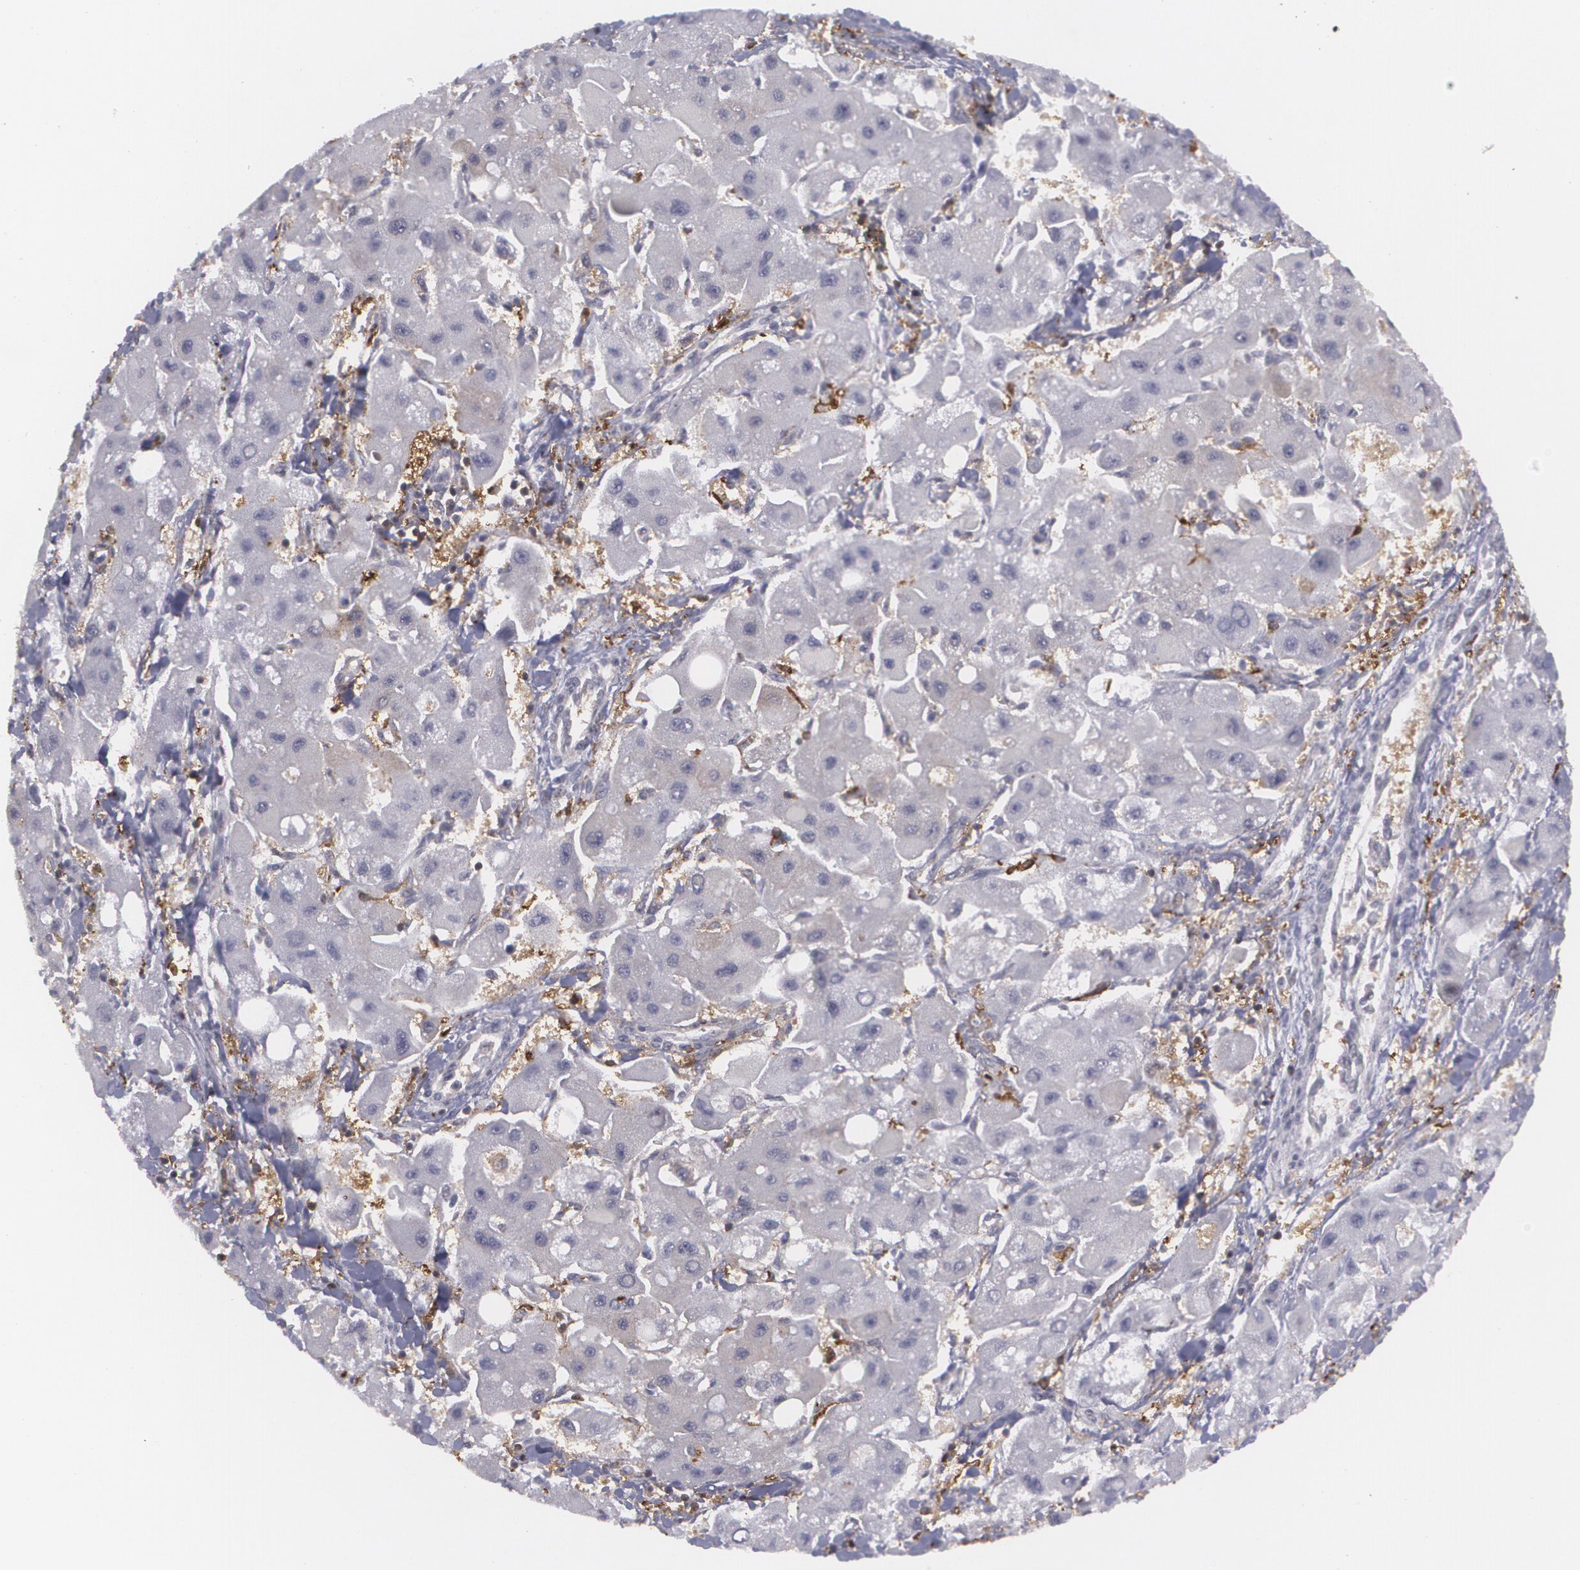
{"staining": {"intensity": "negative", "quantity": "none", "location": "none"}, "tissue": "liver cancer", "cell_type": "Tumor cells", "image_type": "cancer", "snomed": [{"axis": "morphology", "description": "Carcinoma, Hepatocellular, NOS"}, {"axis": "topography", "description": "Liver"}], "caption": "Micrograph shows no protein positivity in tumor cells of liver cancer tissue.", "gene": "BIN1", "patient": {"sex": "male", "age": 24}}